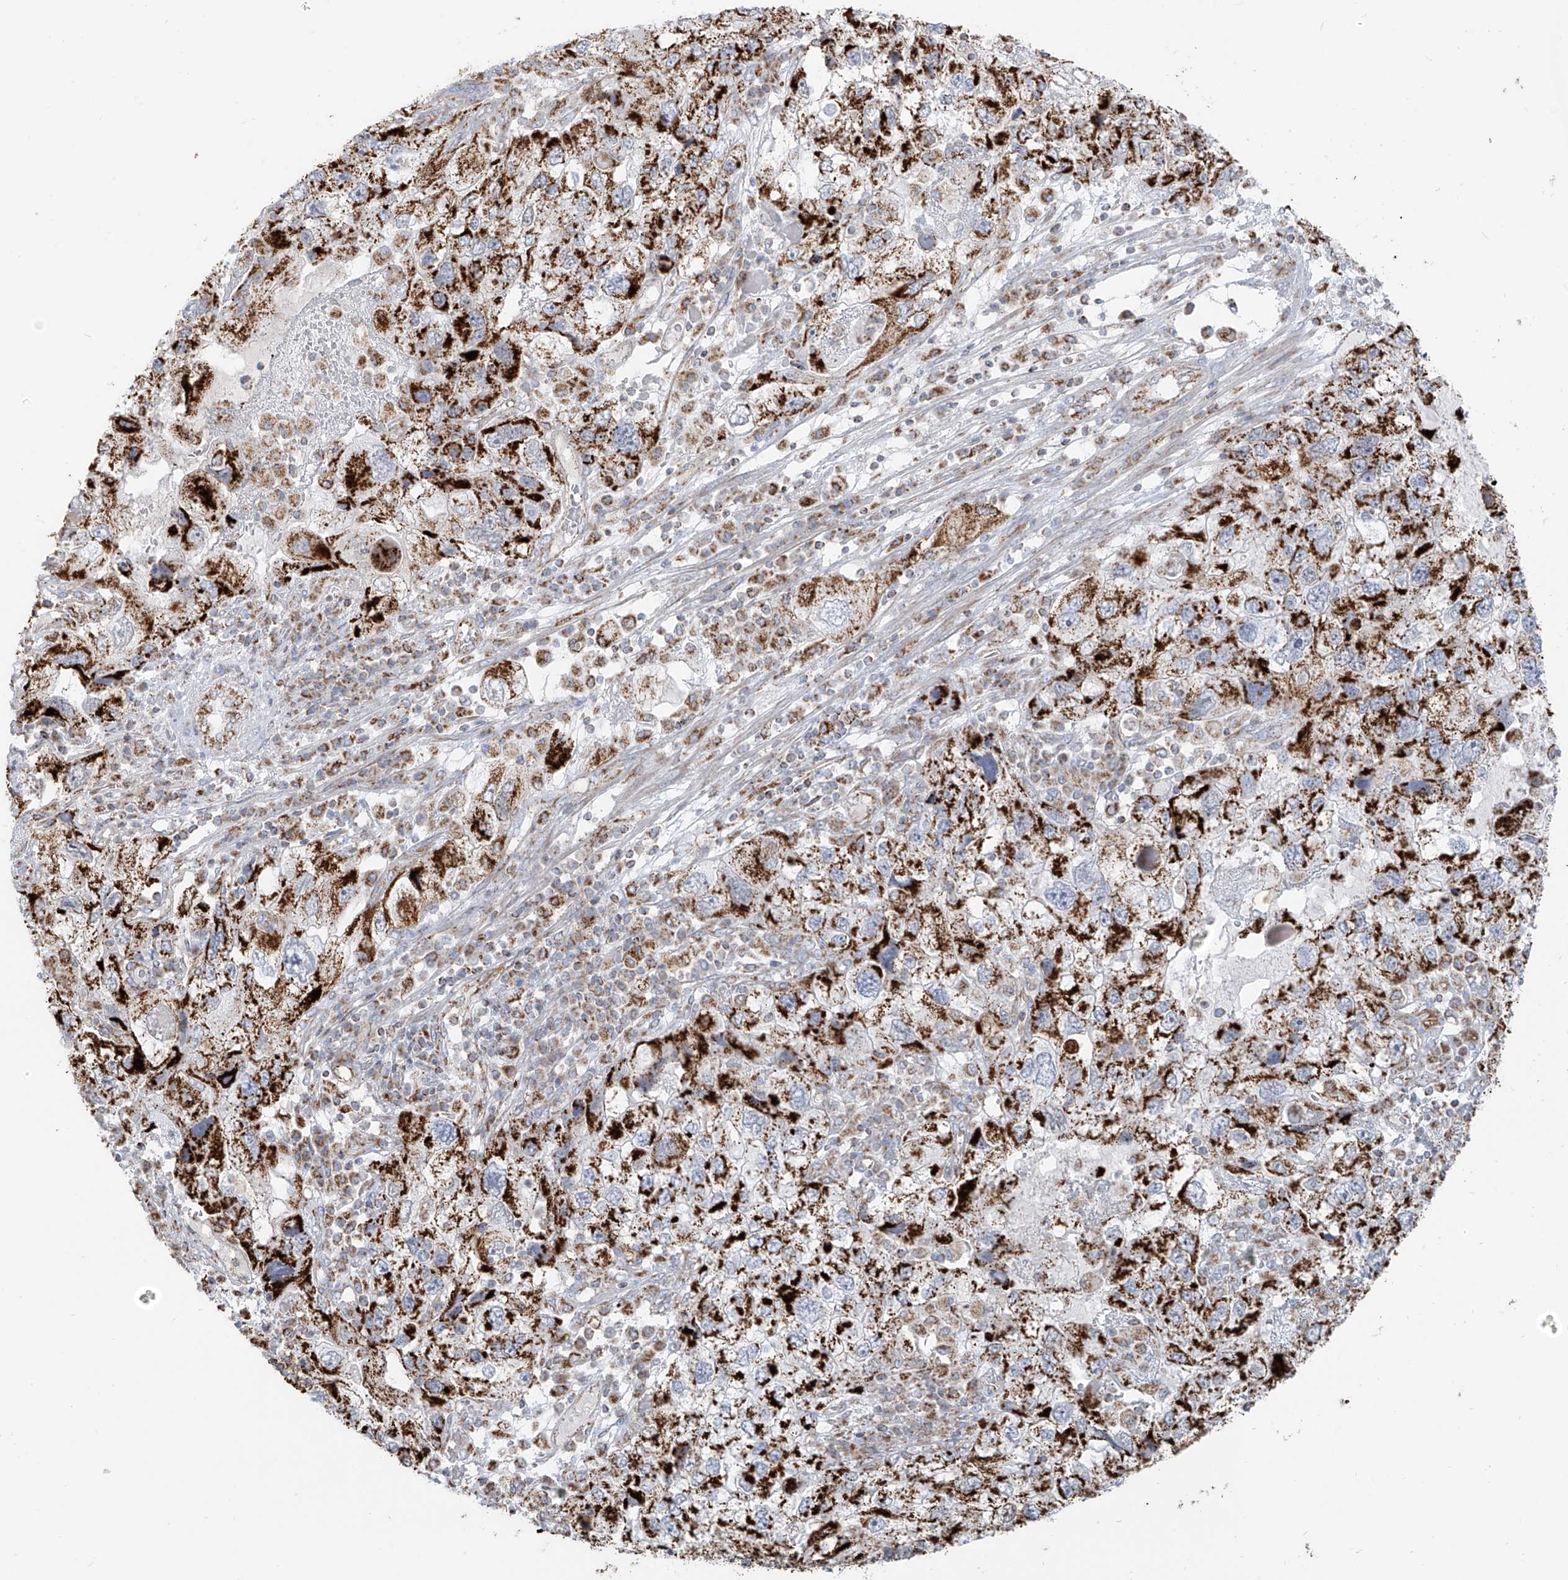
{"staining": {"intensity": "strong", "quantity": ">75%", "location": "cytoplasmic/membranous"}, "tissue": "endometrial cancer", "cell_type": "Tumor cells", "image_type": "cancer", "snomed": [{"axis": "morphology", "description": "Adenocarcinoma, NOS"}, {"axis": "topography", "description": "Endometrium"}], "caption": "Protein staining by IHC shows strong cytoplasmic/membranous positivity in about >75% of tumor cells in endometrial cancer (adenocarcinoma).", "gene": "ETHE1", "patient": {"sex": "female", "age": 49}}